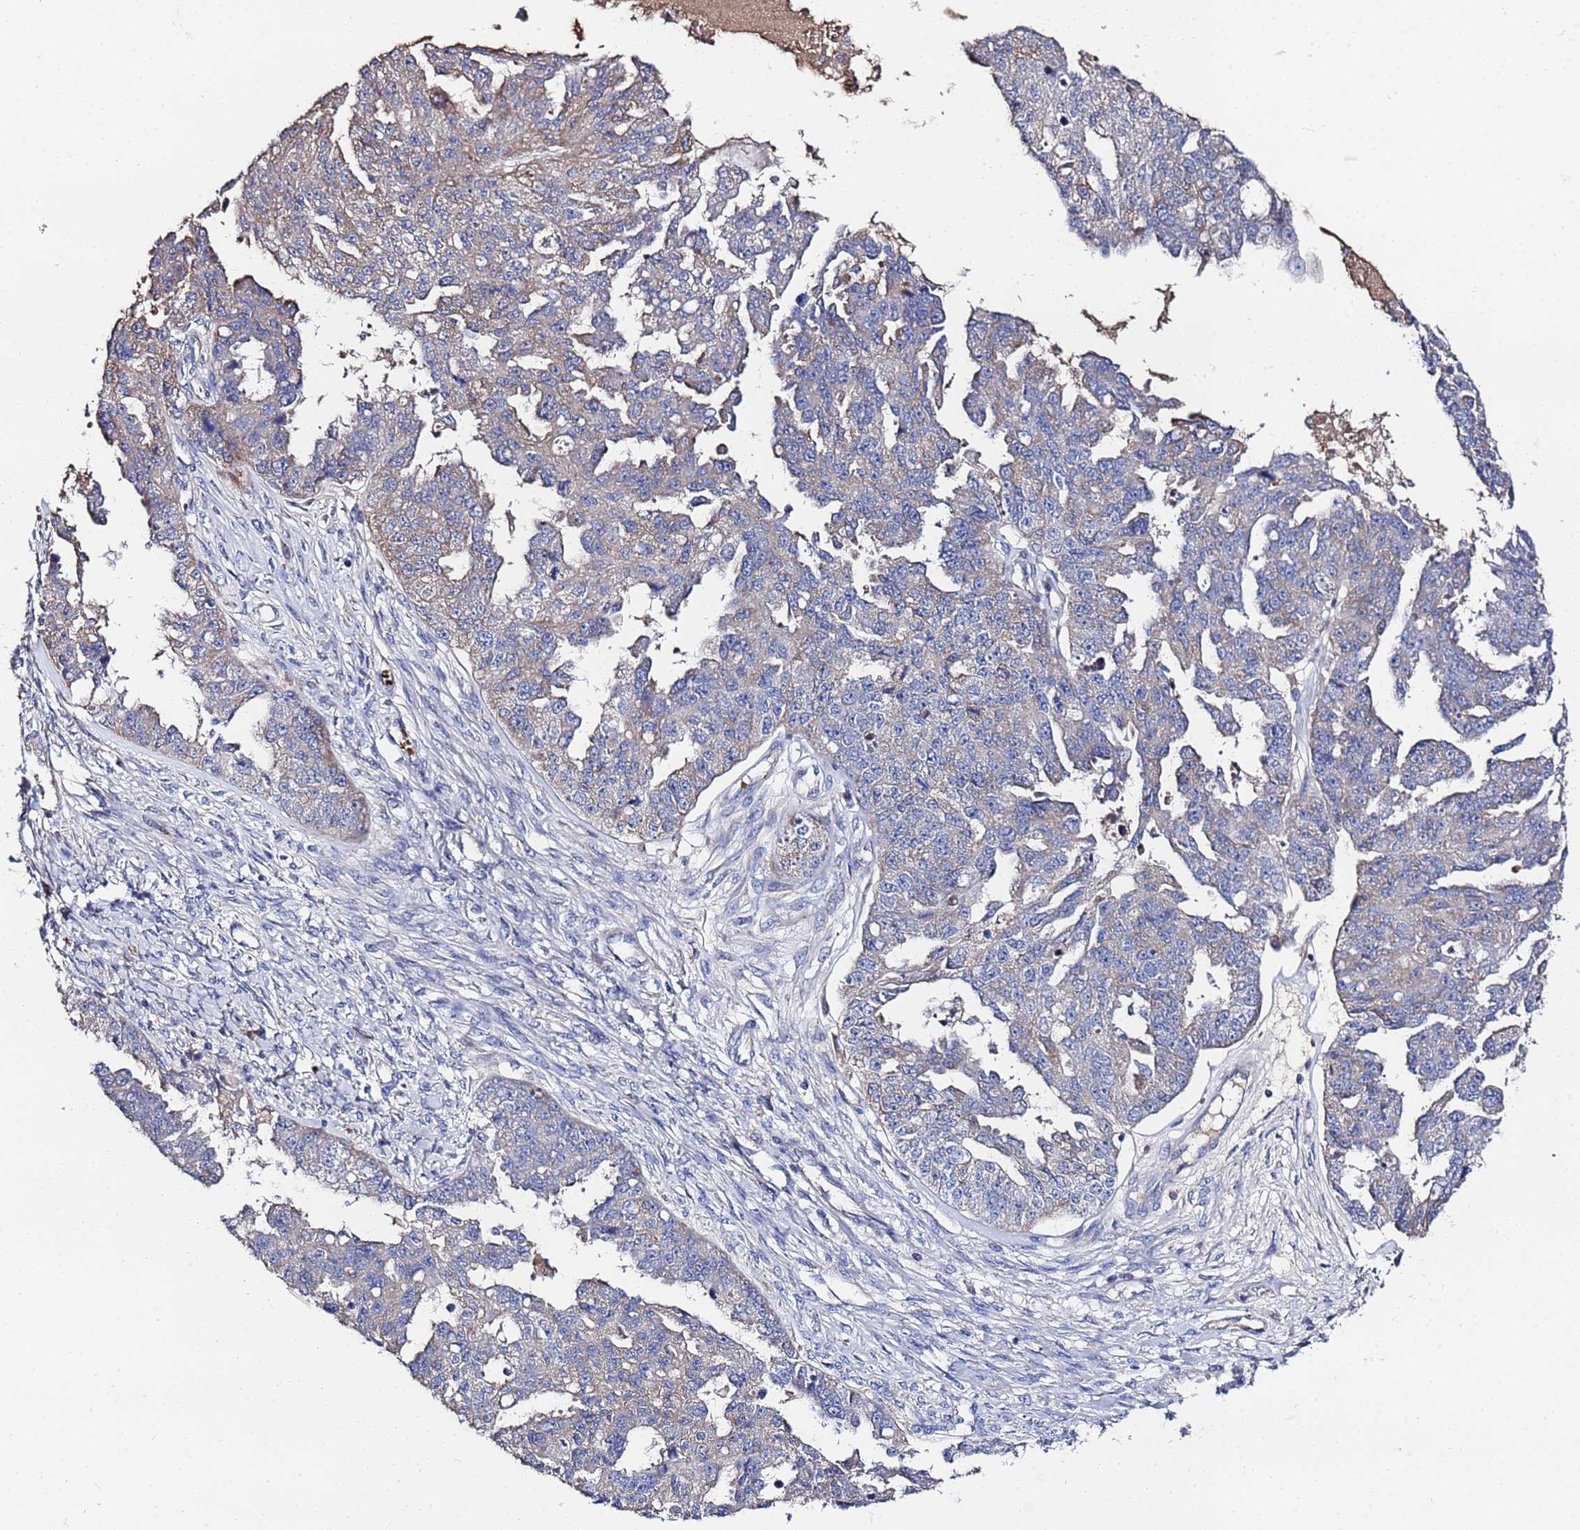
{"staining": {"intensity": "weak", "quantity": "<25%", "location": "cytoplasmic/membranous"}, "tissue": "ovarian cancer", "cell_type": "Tumor cells", "image_type": "cancer", "snomed": [{"axis": "morphology", "description": "Cystadenocarcinoma, serous, NOS"}, {"axis": "topography", "description": "Ovary"}], "caption": "The image exhibits no significant expression in tumor cells of serous cystadenocarcinoma (ovarian).", "gene": "TCP10L", "patient": {"sex": "female", "age": 58}}